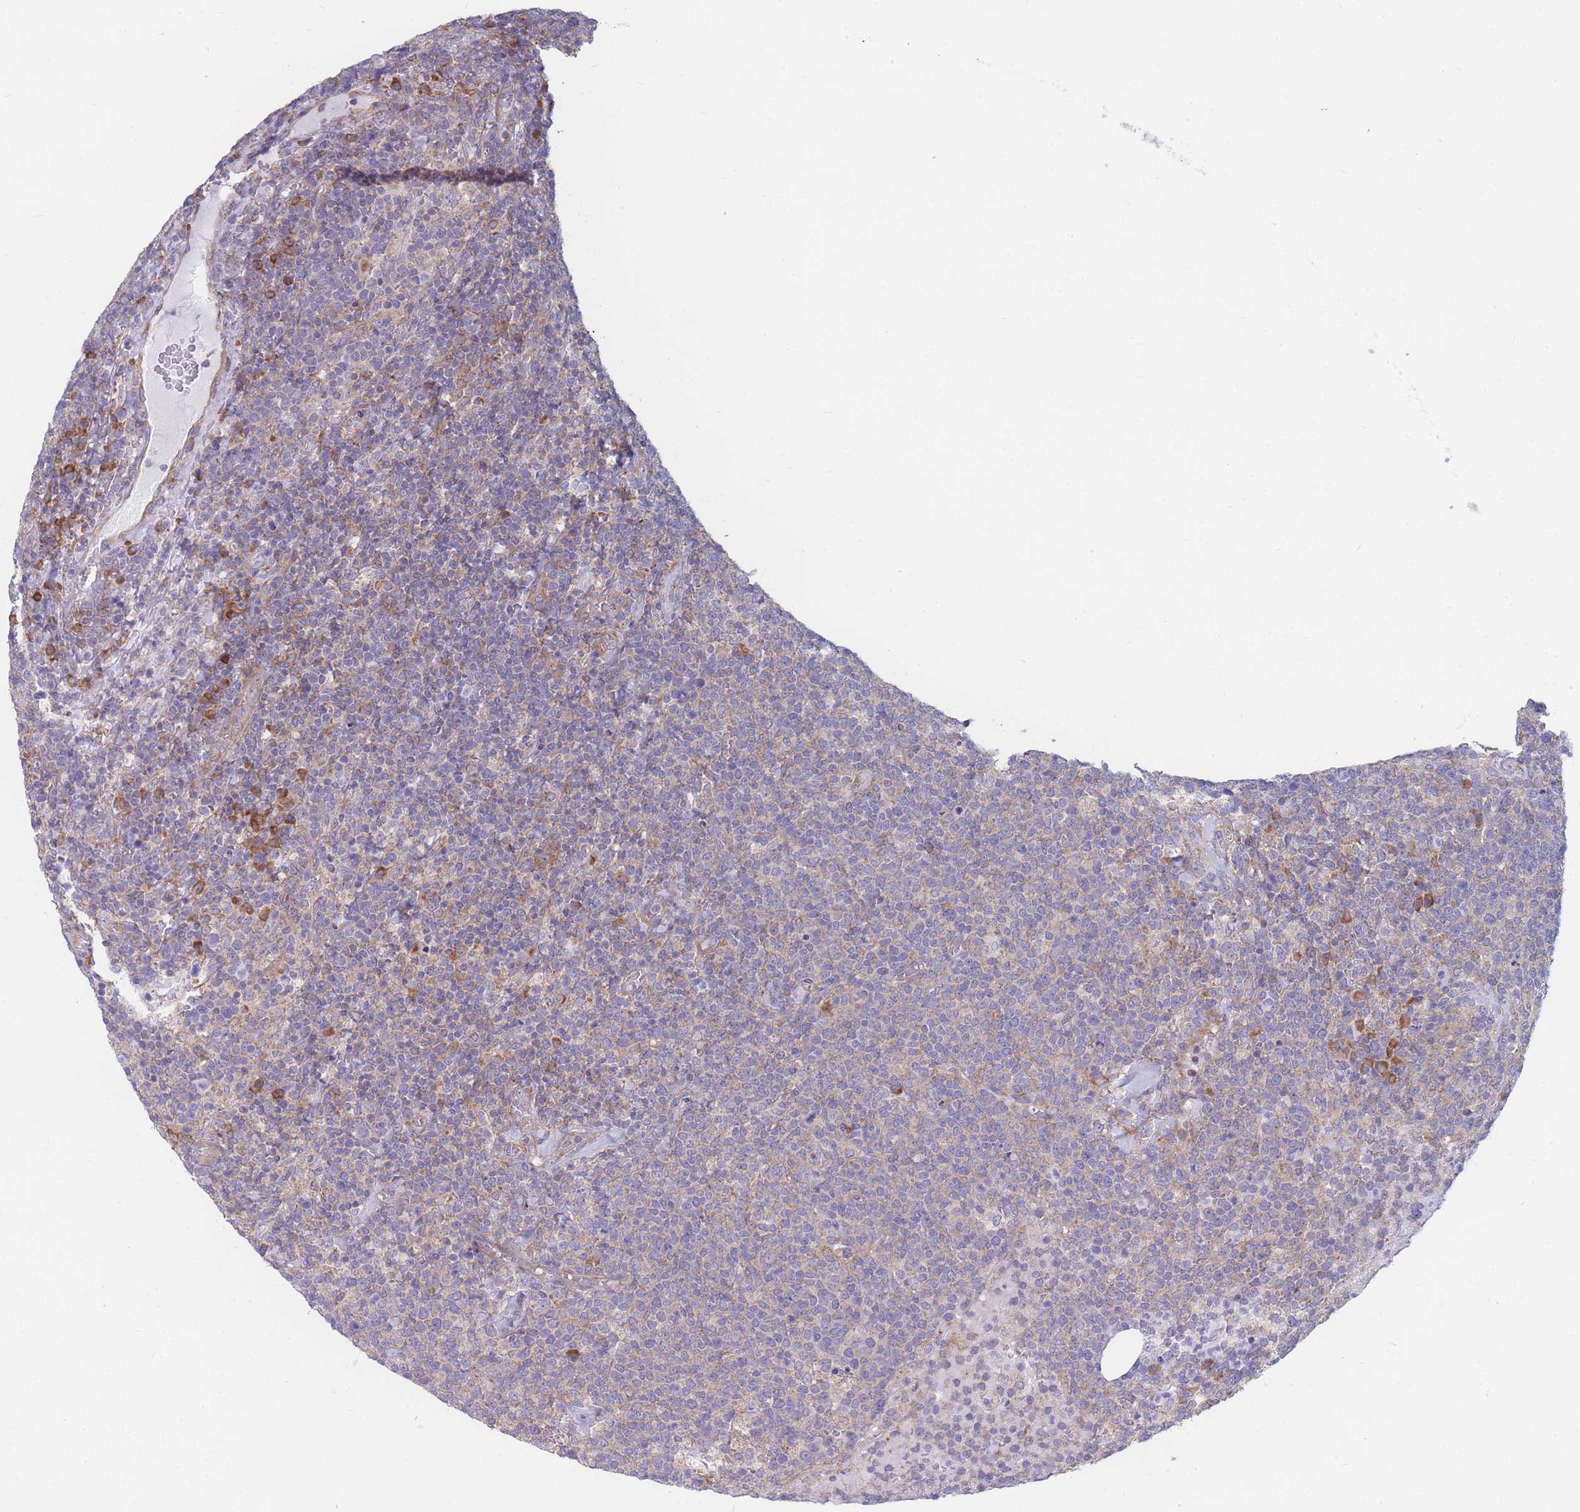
{"staining": {"intensity": "negative", "quantity": "none", "location": "none"}, "tissue": "lymphoma", "cell_type": "Tumor cells", "image_type": "cancer", "snomed": [{"axis": "morphology", "description": "Malignant lymphoma, non-Hodgkin's type, High grade"}, {"axis": "topography", "description": "Lymph node"}], "caption": "Lymphoma was stained to show a protein in brown. There is no significant positivity in tumor cells.", "gene": "RPL8", "patient": {"sex": "male", "age": 61}}